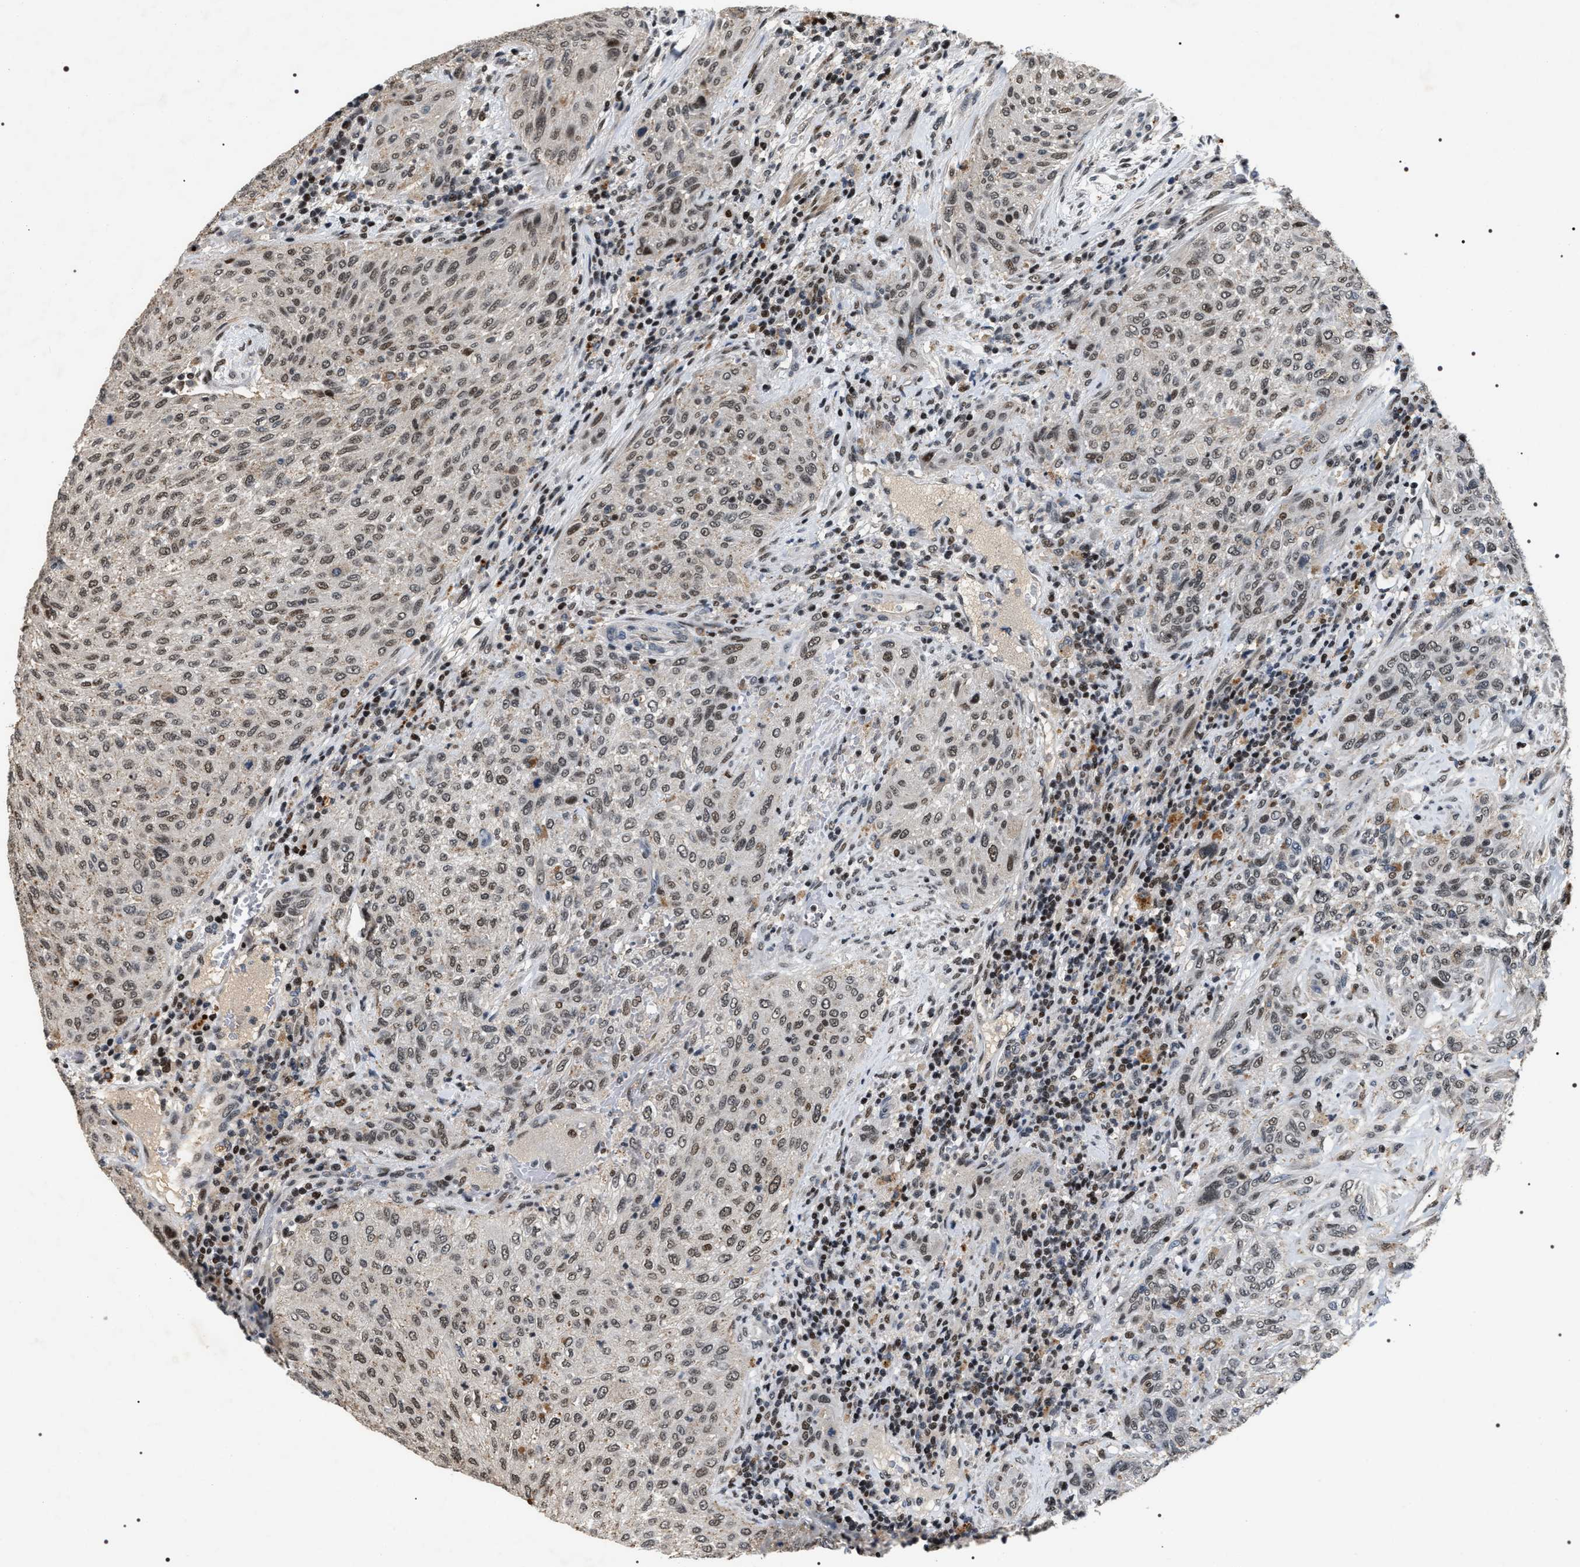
{"staining": {"intensity": "weak", "quantity": ">75%", "location": "nuclear"}, "tissue": "urothelial cancer", "cell_type": "Tumor cells", "image_type": "cancer", "snomed": [{"axis": "morphology", "description": "Urothelial carcinoma, Low grade"}, {"axis": "morphology", "description": "Urothelial carcinoma, High grade"}, {"axis": "topography", "description": "Urinary bladder"}], "caption": "The image reveals a brown stain indicating the presence of a protein in the nuclear of tumor cells in urothelial cancer.", "gene": "C7orf25", "patient": {"sex": "male", "age": 35}}